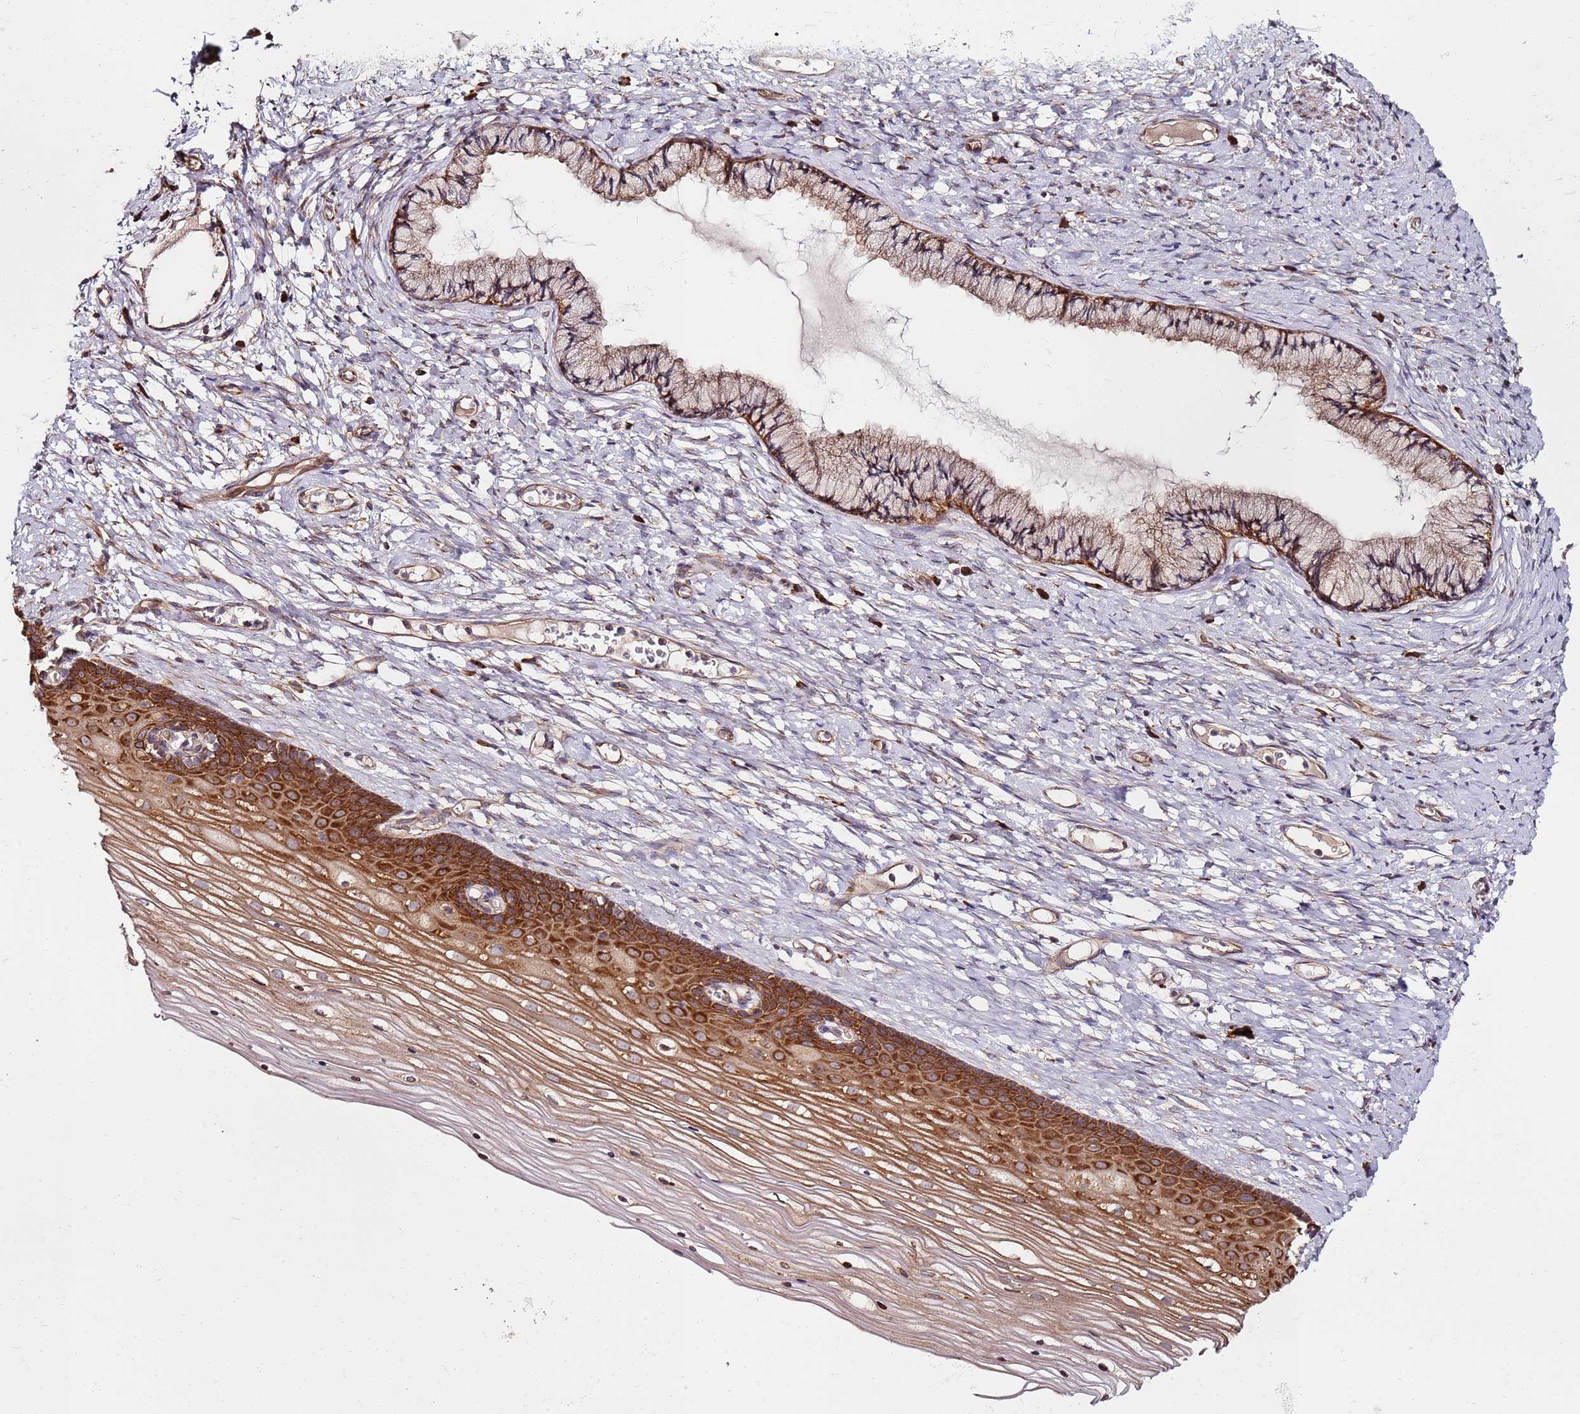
{"staining": {"intensity": "moderate", "quantity": "25%-75%", "location": "cytoplasmic/membranous"}, "tissue": "cervix", "cell_type": "Glandular cells", "image_type": "normal", "snomed": [{"axis": "morphology", "description": "Normal tissue, NOS"}, {"axis": "topography", "description": "Cervix"}], "caption": "Immunohistochemical staining of unremarkable cervix displays 25%-75% levels of moderate cytoplasmic/membranous protein staining in about 25%-75% of glandular cells. (DAB (3,3'-diaminobenzidine) IHC, brown staining for protein, blue staining for nuclei).", "gene": "RPS3A", "patient": {"sex": "female", "age": 42}}